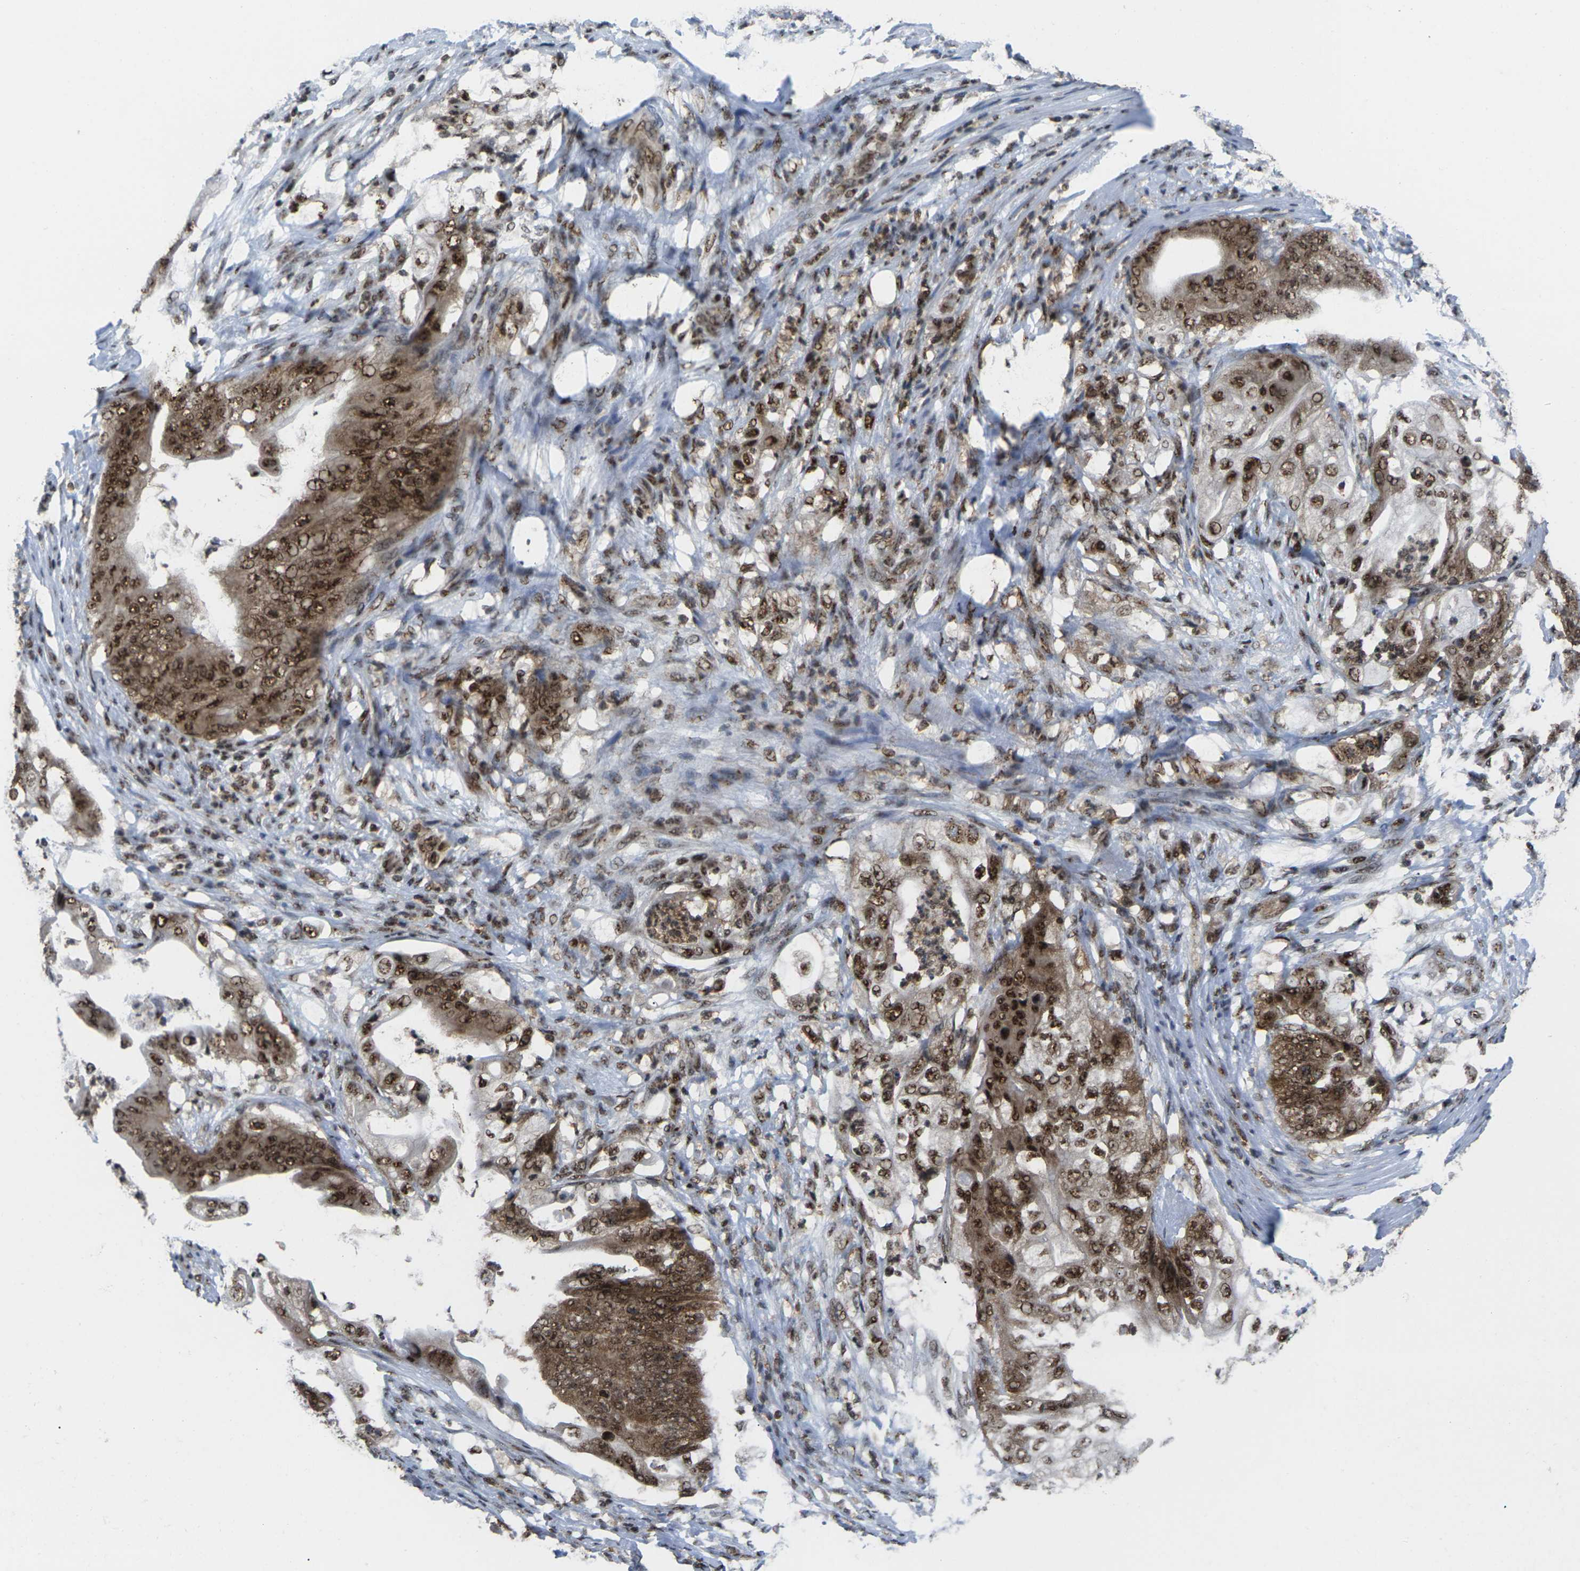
{"staining": {"intensity": "strong", "quantity": ">75%", "location": "cytoplasmic/membranous,nuclear"}, "tissue": "stomach cancer", "cell_type": "Tumor cells", "image_type": "cancer", "snomed": [{"axis": "morphology", "description": "Adenocarcinoma, NOS"}, {"axis": "topography", "description": "Stomach"}], "caption": "Stomach adenocarcinoma stained with immunohistochemistry displays strong cytoplasmic/membranous and nuclear staining in about >75% of tumor cells.", "gene": "MAGOH", "patient": {"sex": "female", "age": 73}}